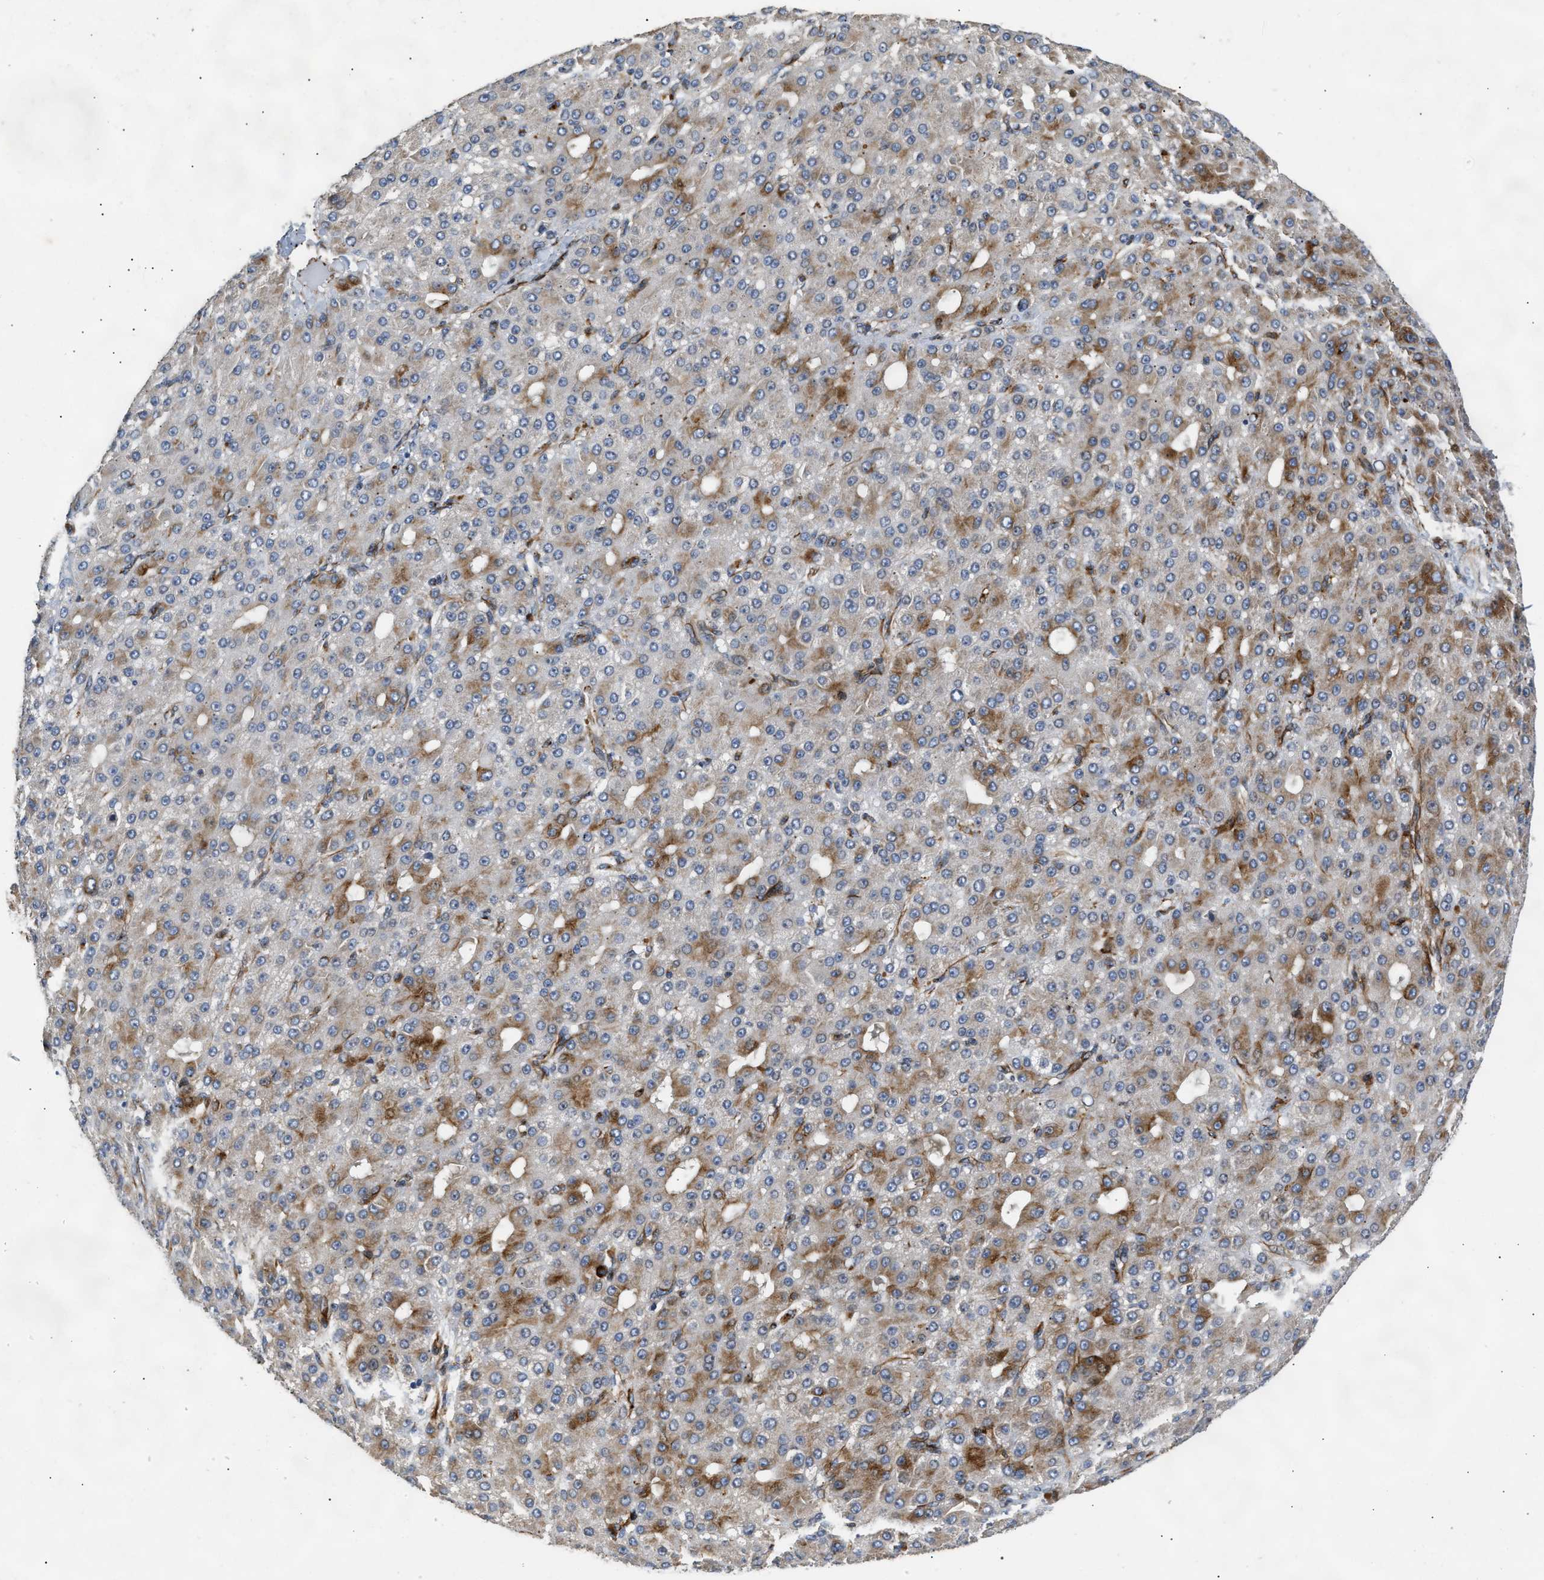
{"staining": {"intensity": "moderate", "quantity": "25%-75%", "location": "cytoplasmic/membranous"}, "tissue": "liver cancer", "cell_type": "Tumor cells", "image_type": "cancer", "snomed": [{"axis": "morphology", "description": "Carcinoma, Hepatocellular, NOS"}, {"axis": "topography", "description": "Liver"}], "caption": "DAB (3,3'-diaminobenzidine) immunohistochemical staining of liver cancer displays moderate cytoplasmic/membranous protein positivity in approximately 25%-75% of tumor cells.", "gene": "IL17RC", "patient": {"sex": "male", "age": 67}}